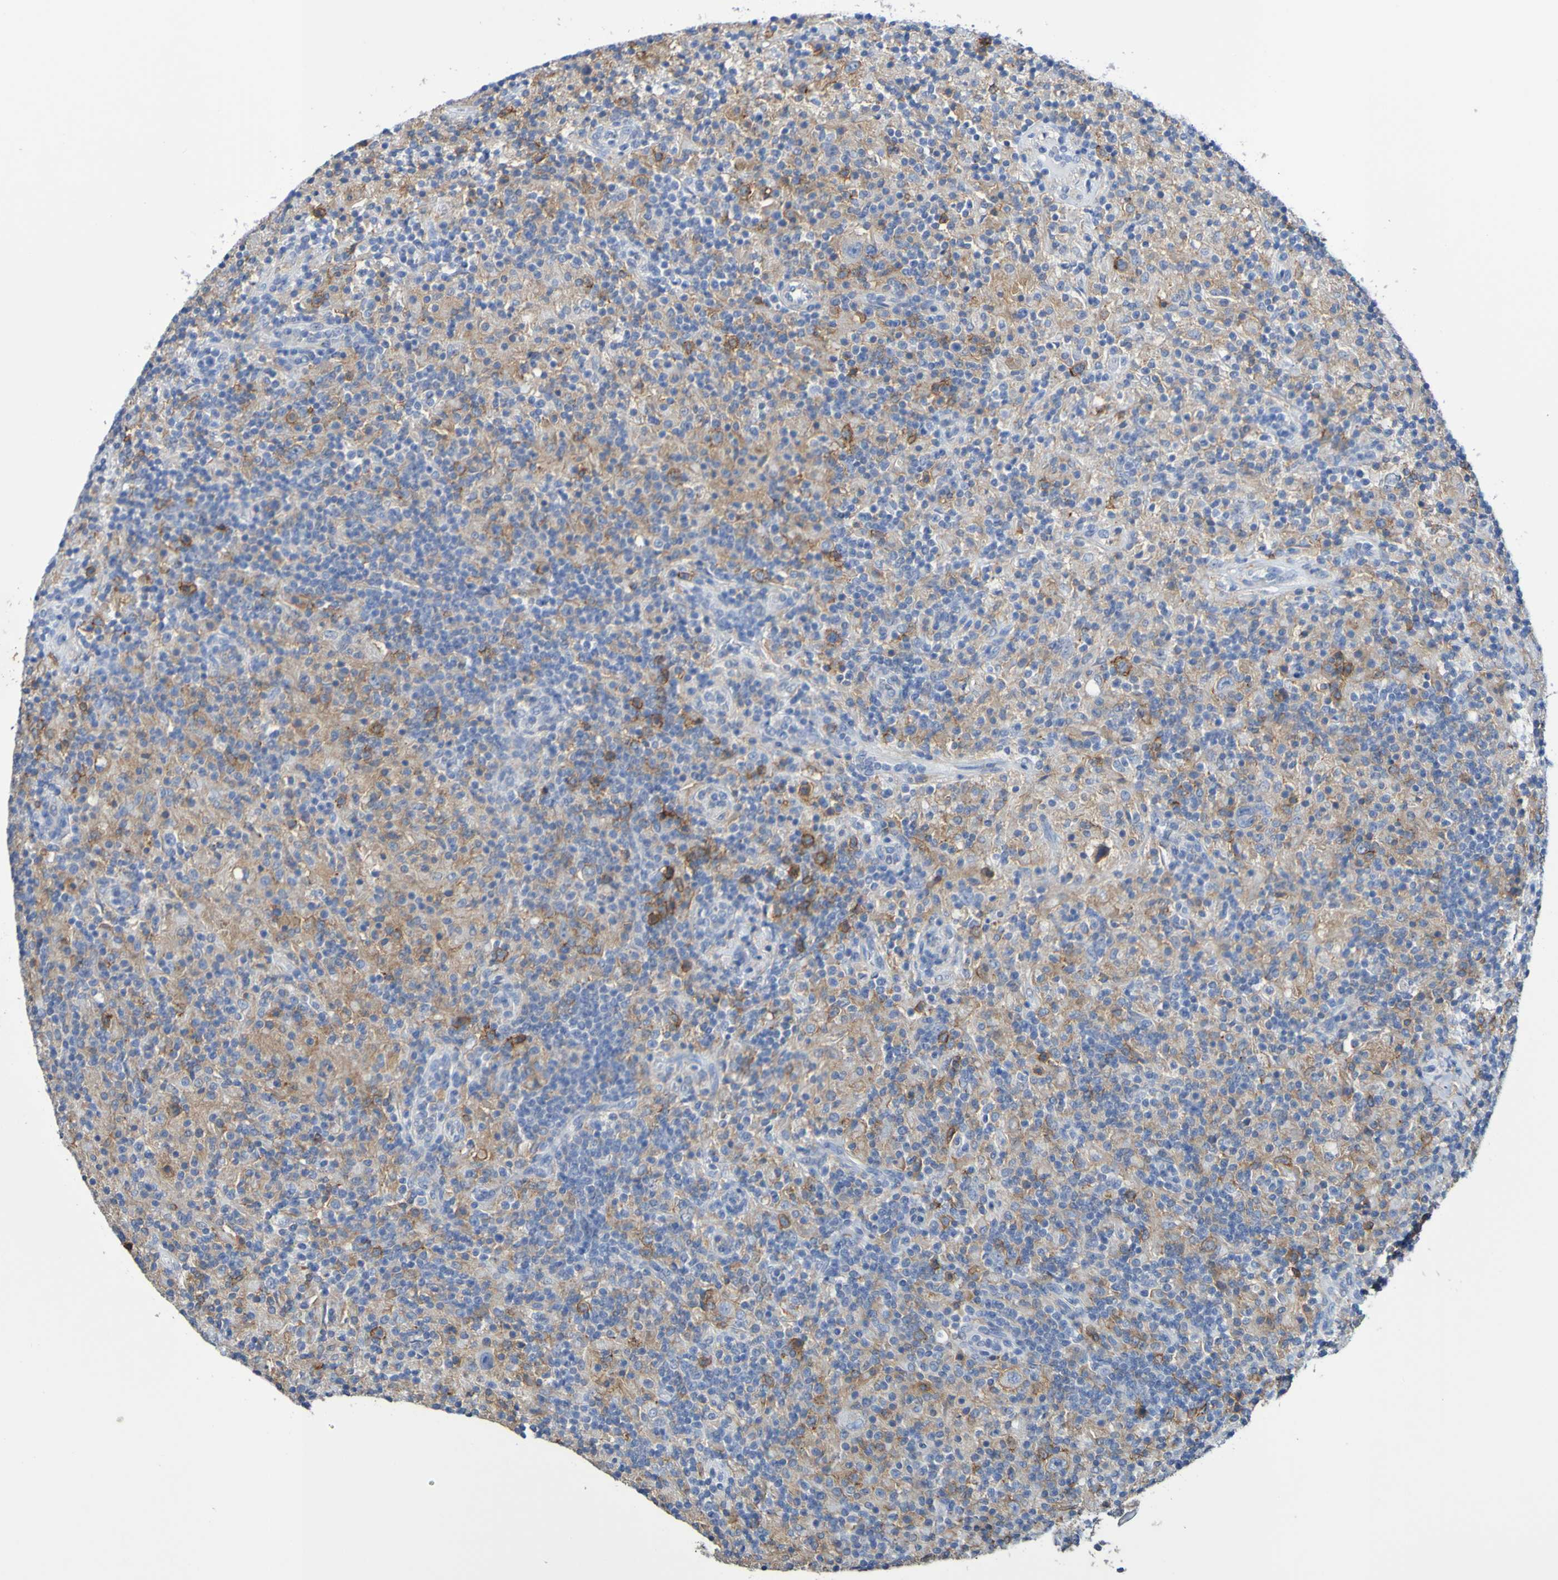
{"staining": {"intensity": "weak", "quantity": "<25%", "location": "cytoplasmic/membranous"}, "tissue": "lymphoma", "cell_type": "Tumor cells", "image_type": "cancer", "snomed": [{"axis": "morphology", "description": "Hodgkin's disease, NOS"}, {"axis": "topography", "description": "Lymph node"}], "caption": "Immunohistochemistry histopathology image of human Hodgkin's disease stained for a protein (brown), which reveals no staining in tumor cells.", "gene": "SLC3A2", "patient": {"sex": "male", "age": 70}}